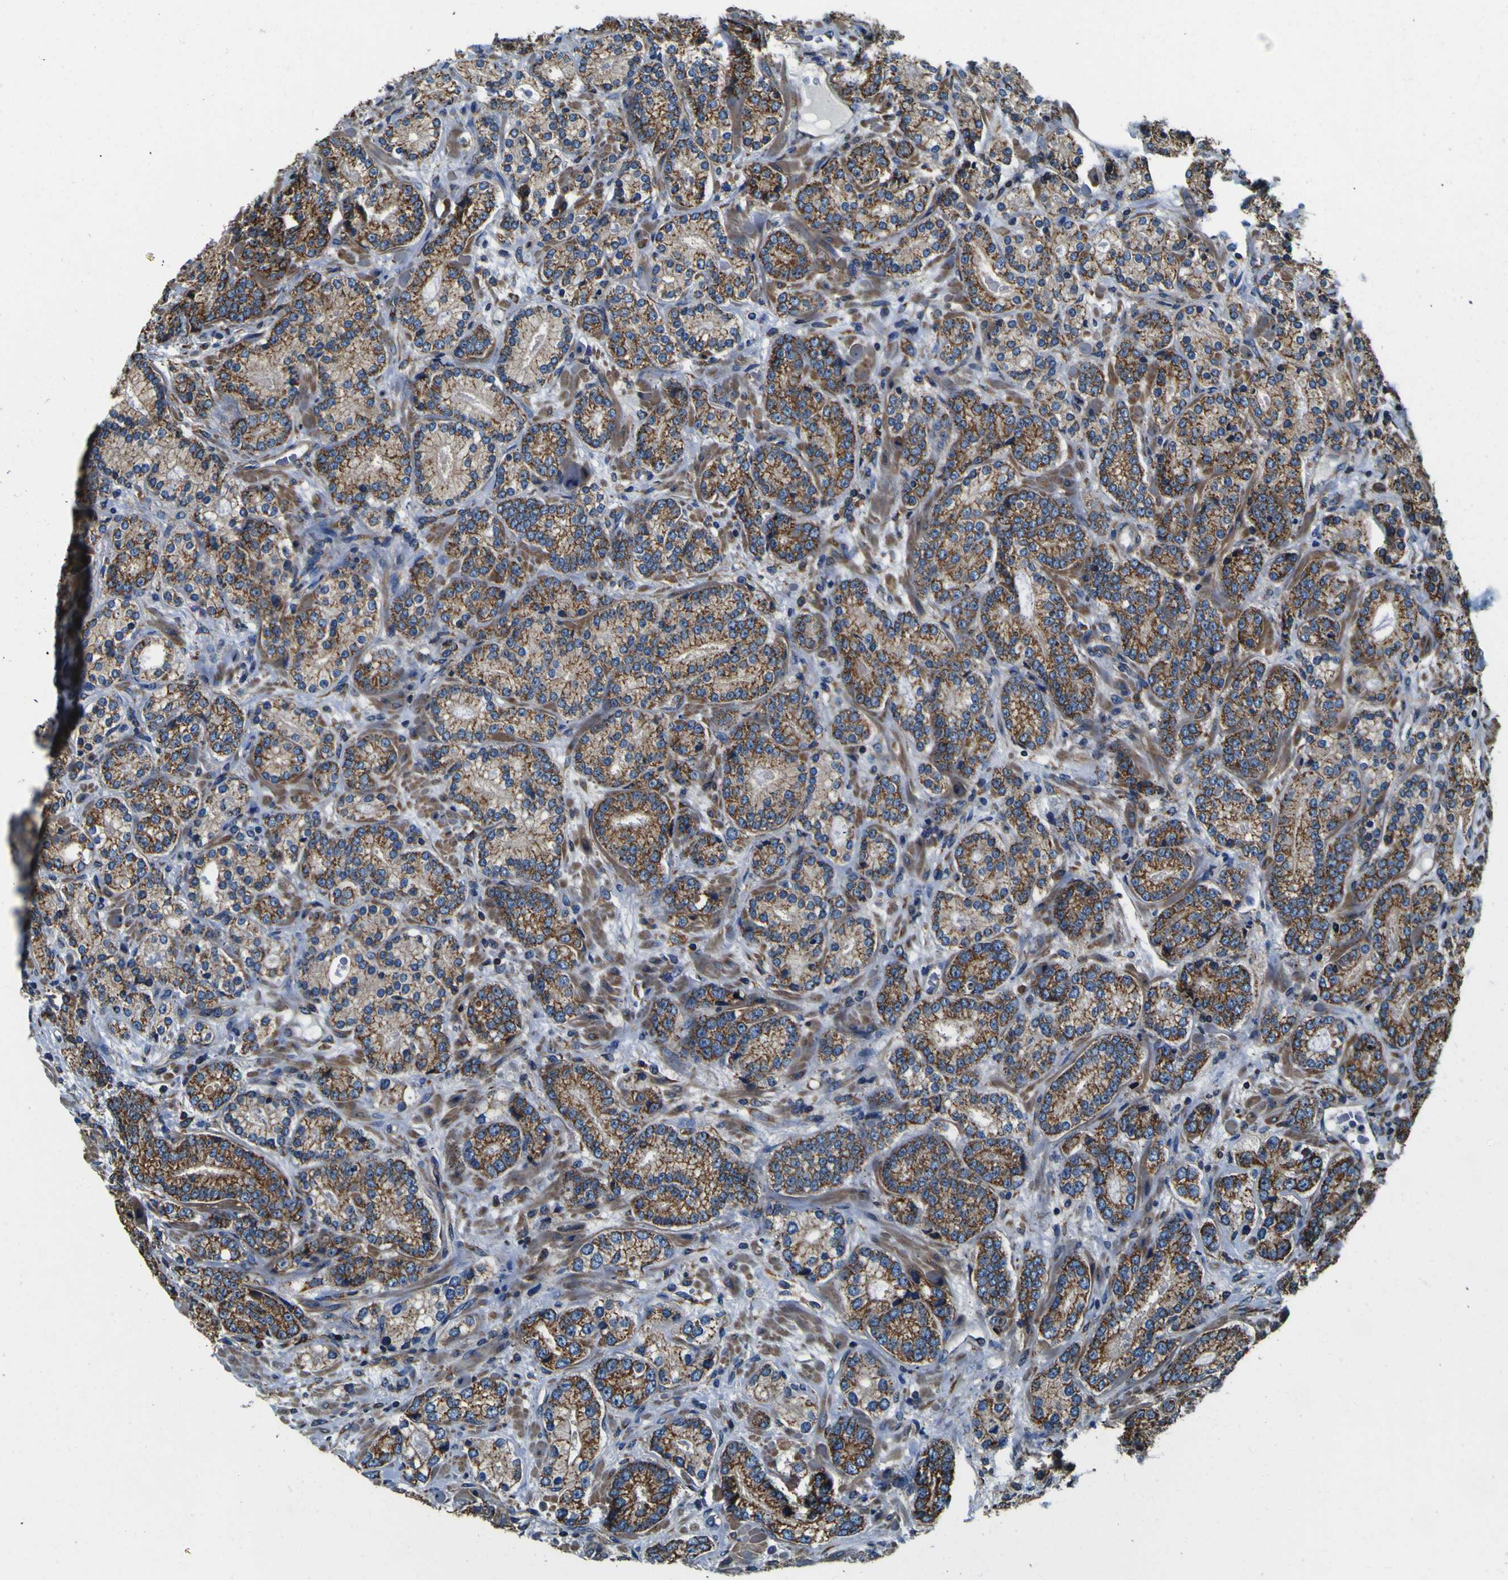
{"staining": {"intensity": "moderate", "quantity": ">75%", "location": "cytoplasmic/membranous"}, "tissue": "prostate cancer", "cell_type": "Tumor cells", "image_type": "cancer", "snomed": [{"axis": "morphology", "description": "Adenocarcinoma, High grade"}, {"axis": "topography", "description": "Prostate"}], "caption": "Protein staining of adenocarcinoma (high-grade) (prostate) tissue exhibits moderate cytoplasmic/membranous expression in about >75% of tumor cells. The staining was performed using DAB, with brown indicating positive protein expression. Nuclei are stained blue with hematoxylin.", "gene": "INPP5A", "patient": {"sex": "male", "age": 61}}